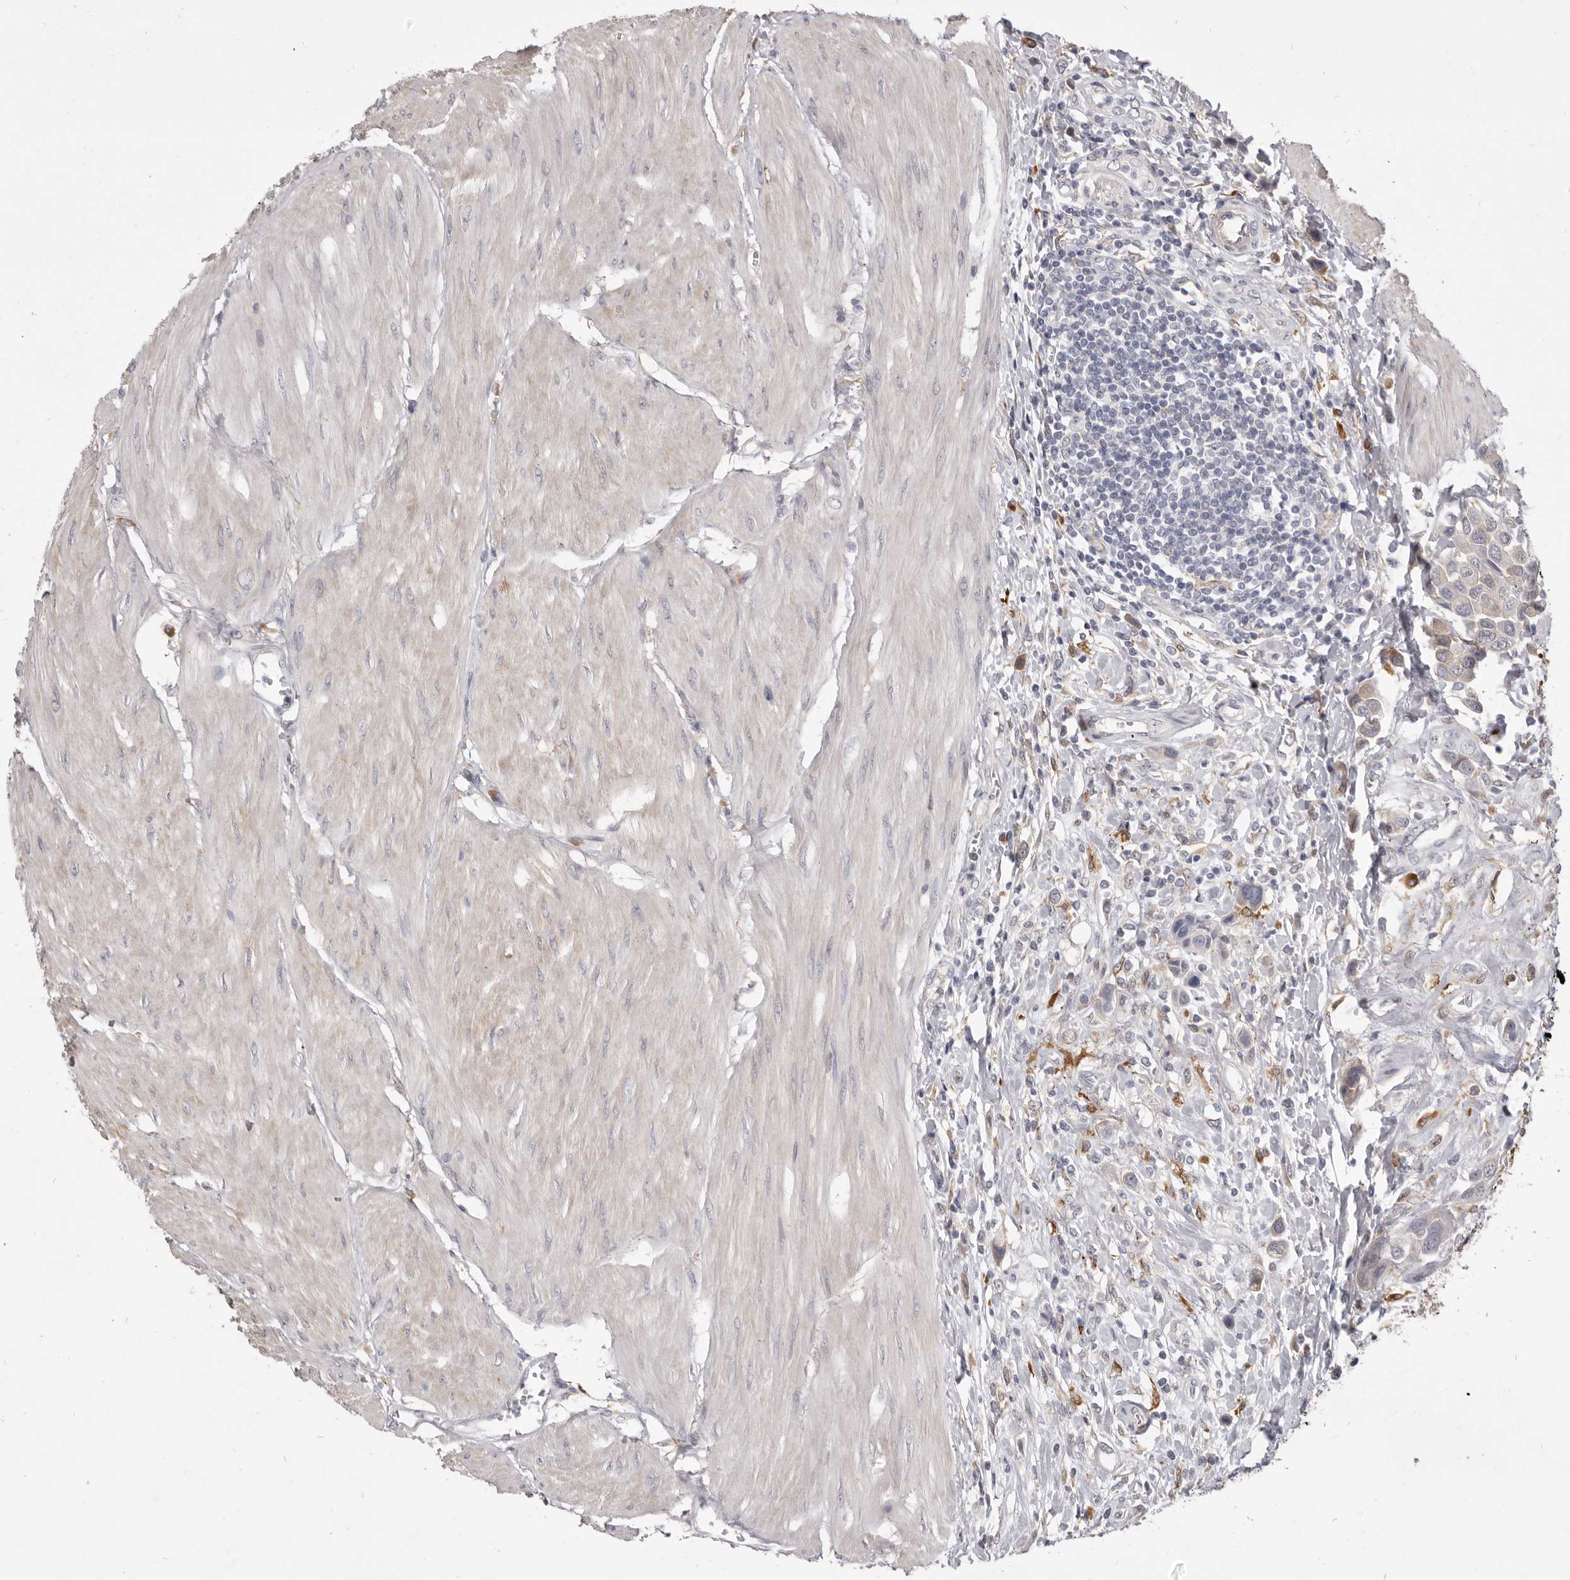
{"staining": {"intensity": "negative", "quantity": "none", "location": "none"}, "tissue": "urothelial cancer", "cell_type": "Tumor cells", "image_type": "cancer", "snomed": [{"axis": "morphology", "description": "Urothelial carcinoma, High grade"}, {"axis": "topography", "description": "Urinary bladder"}], "caption": "Immunohistochemistry (IHC) histopathology image of neoplastic tissue: human urothelial cancer stained with DAB (3,3'-diaminobenzidine) exhibits no significant protein expression in tumor cells.", "gene": "VPS45", "patient": {"sex": "male", "age": 50}}